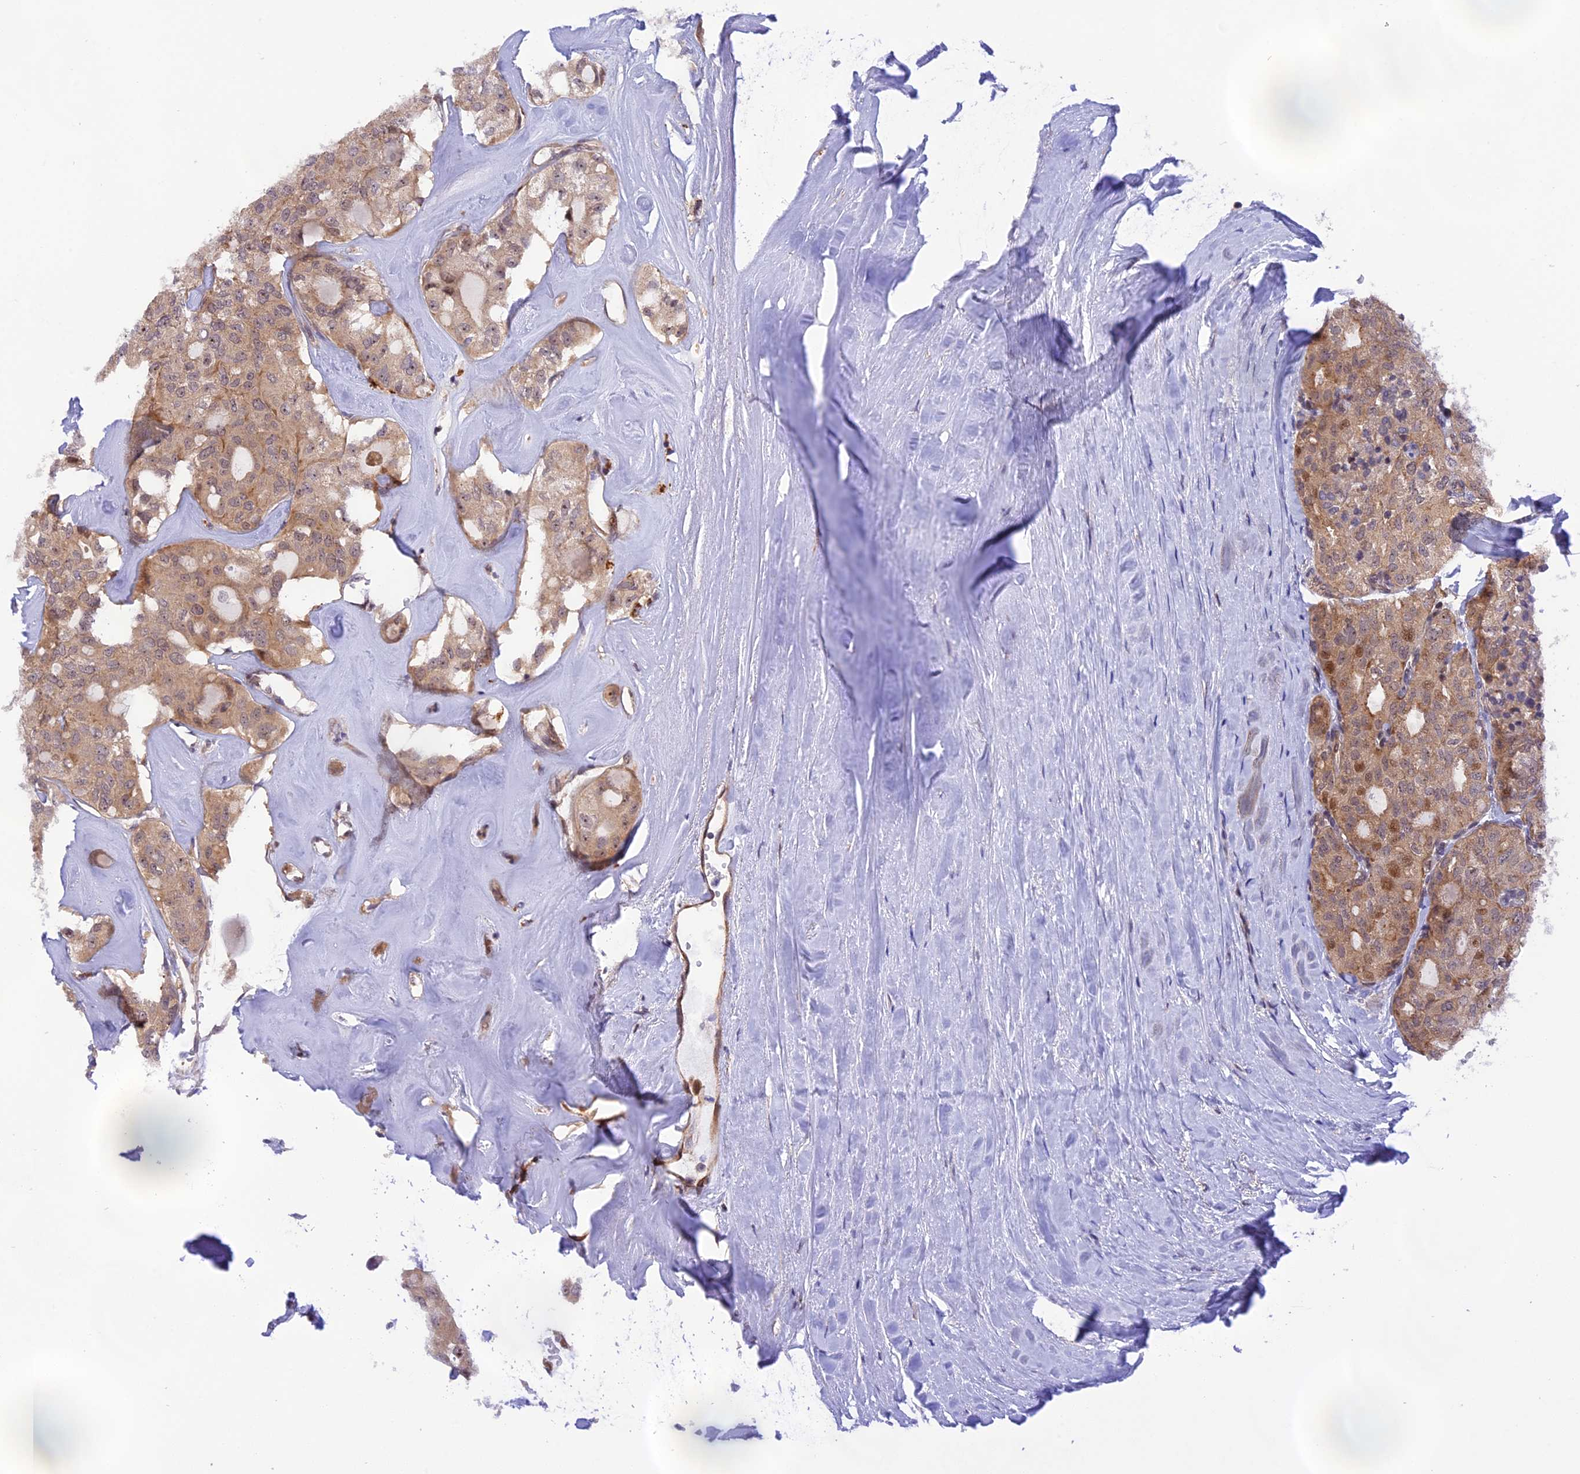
{"staining": {"intensity": "moderate", "quantity": ">75%", "location": "cytoplasmic/membranous,nuclear"}, "tissue": "thyroid cancer", "cell_type": "Tumor cells", "image_type": "cancer", "snomed": [{"axis": "morphology", "description": "Follicular adenoma carcinoma, NOS"}, {"axis": "topography", "description": "Thyroid gland"}], "caption": "This is an image of immunohistochemistry (IHC) staining of follicular adenoma carcinoma (thyroid), which shows moderate staining in the cytoplasmic/membranous and nuclear of tumor cells.", "gene": "SAMD4A", "patient": {"sex": "male", "age": 75}}